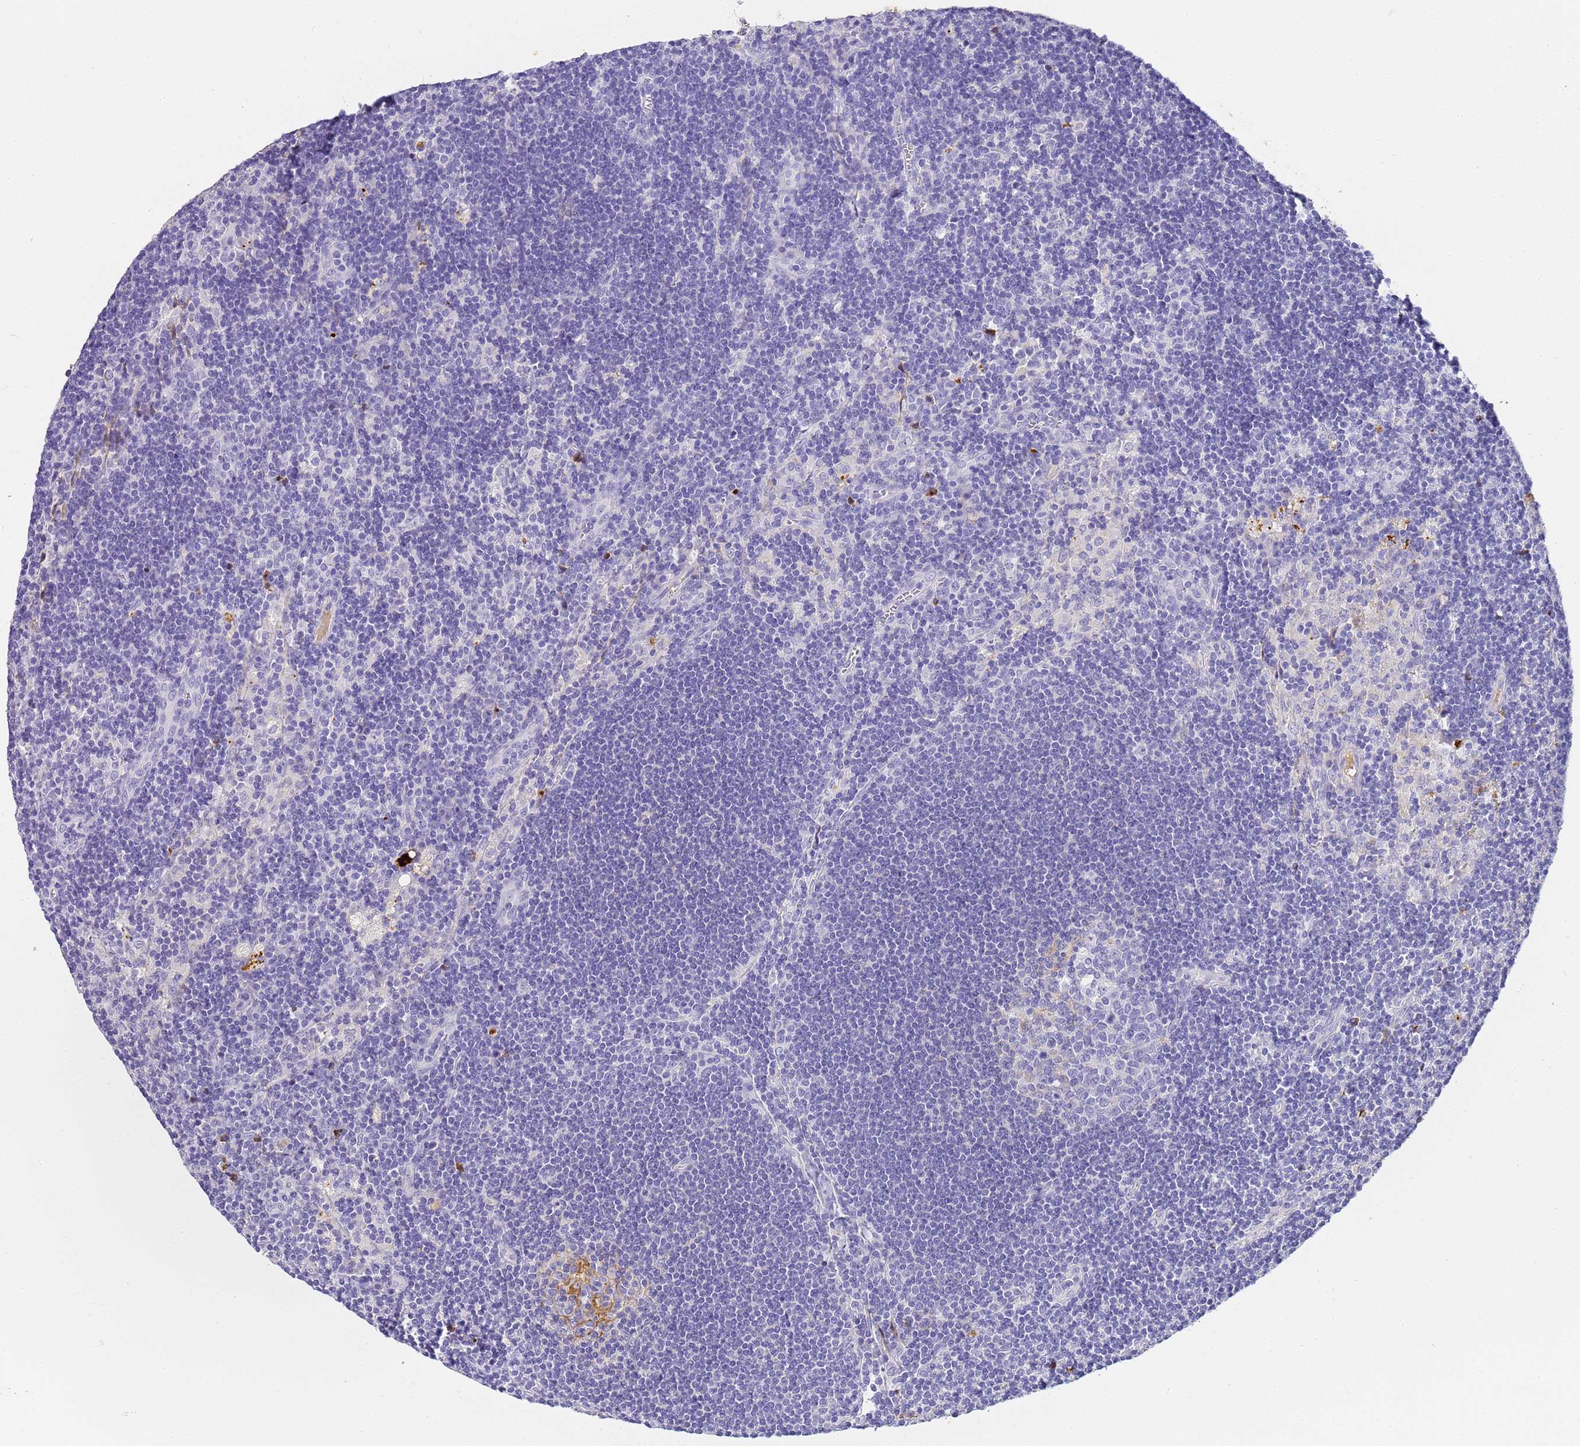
{"staining": {"intensity": "negative", "quantity": "none", "location": "none"}, "tissue": "lymph node", "cell_type": "Germinal center cells", "image_type": "normal", "snomed": [{"axis": "morphology", "description": "Normal tissue, NOS"}, {"axis": "topography", "description": "Lymph node"}], "caption": "Lymph node stained for a protein using immunohistochemistry shows no positivity germinal center cells.", "gene": "CFHR1", "patient": {"sex": "male", "age": 24}}